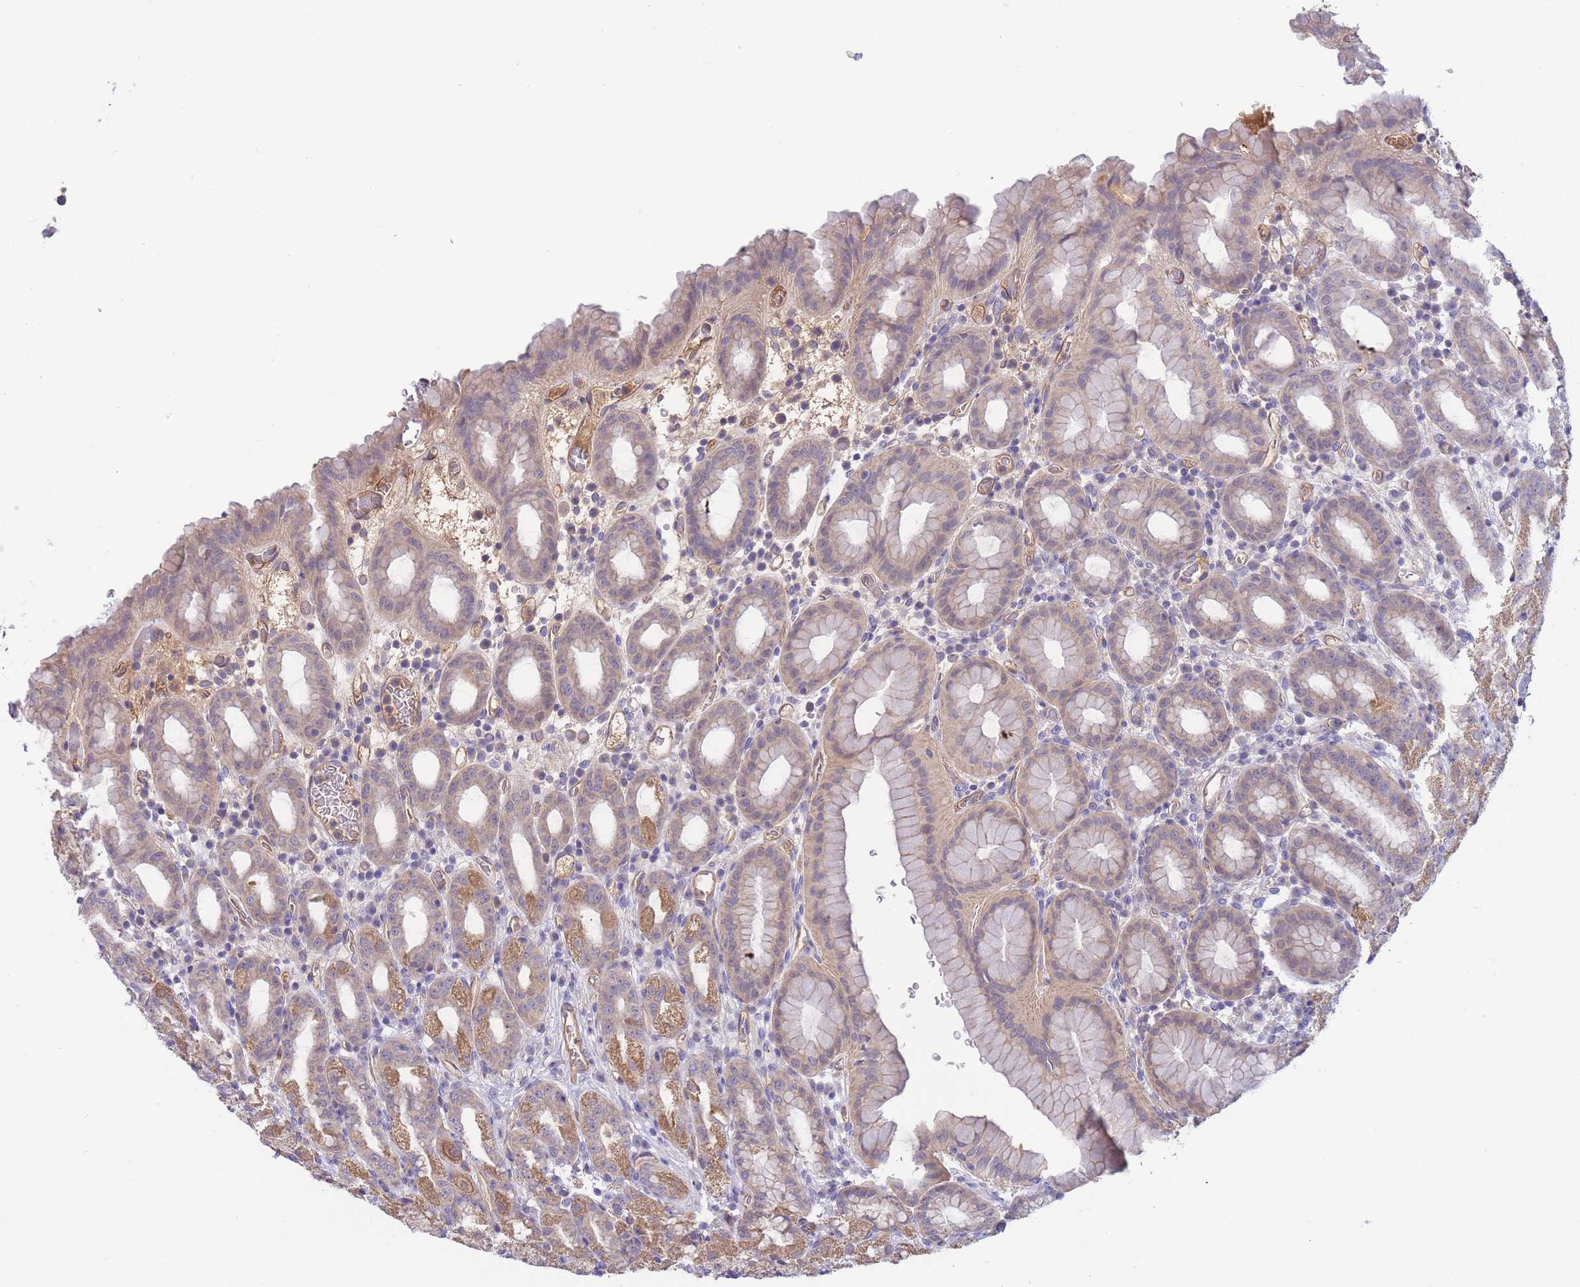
{"staining": {"intensity": "moderate", "quantity": "<25%", "location": "cytoplasmic/membranous"}, "tissue": "stomach", "cell_type": "Glandular cells", "image_type": "normal", "snomed": [{"axis": "morphology", "description": "Normal tissue, NOS"}, {"axis": "topography", "description": "Stomach, upper"}, {"axis": "topography", "description": "Stomach, lower"}, {"axis": "topography", "description": "Small intestine"}], "caption": "Stomach was stained to show a protein in brown. There is low levels of moderate cytoplasmic/membranous expression in about <25% of glandular cells. (DAB (3,3'-diaminobenzidine) IHC, brown staining for protein, blue staining for nuclei).", "gene": "NDUFAF5", "patient": {"sex": "male", "age": 68}}